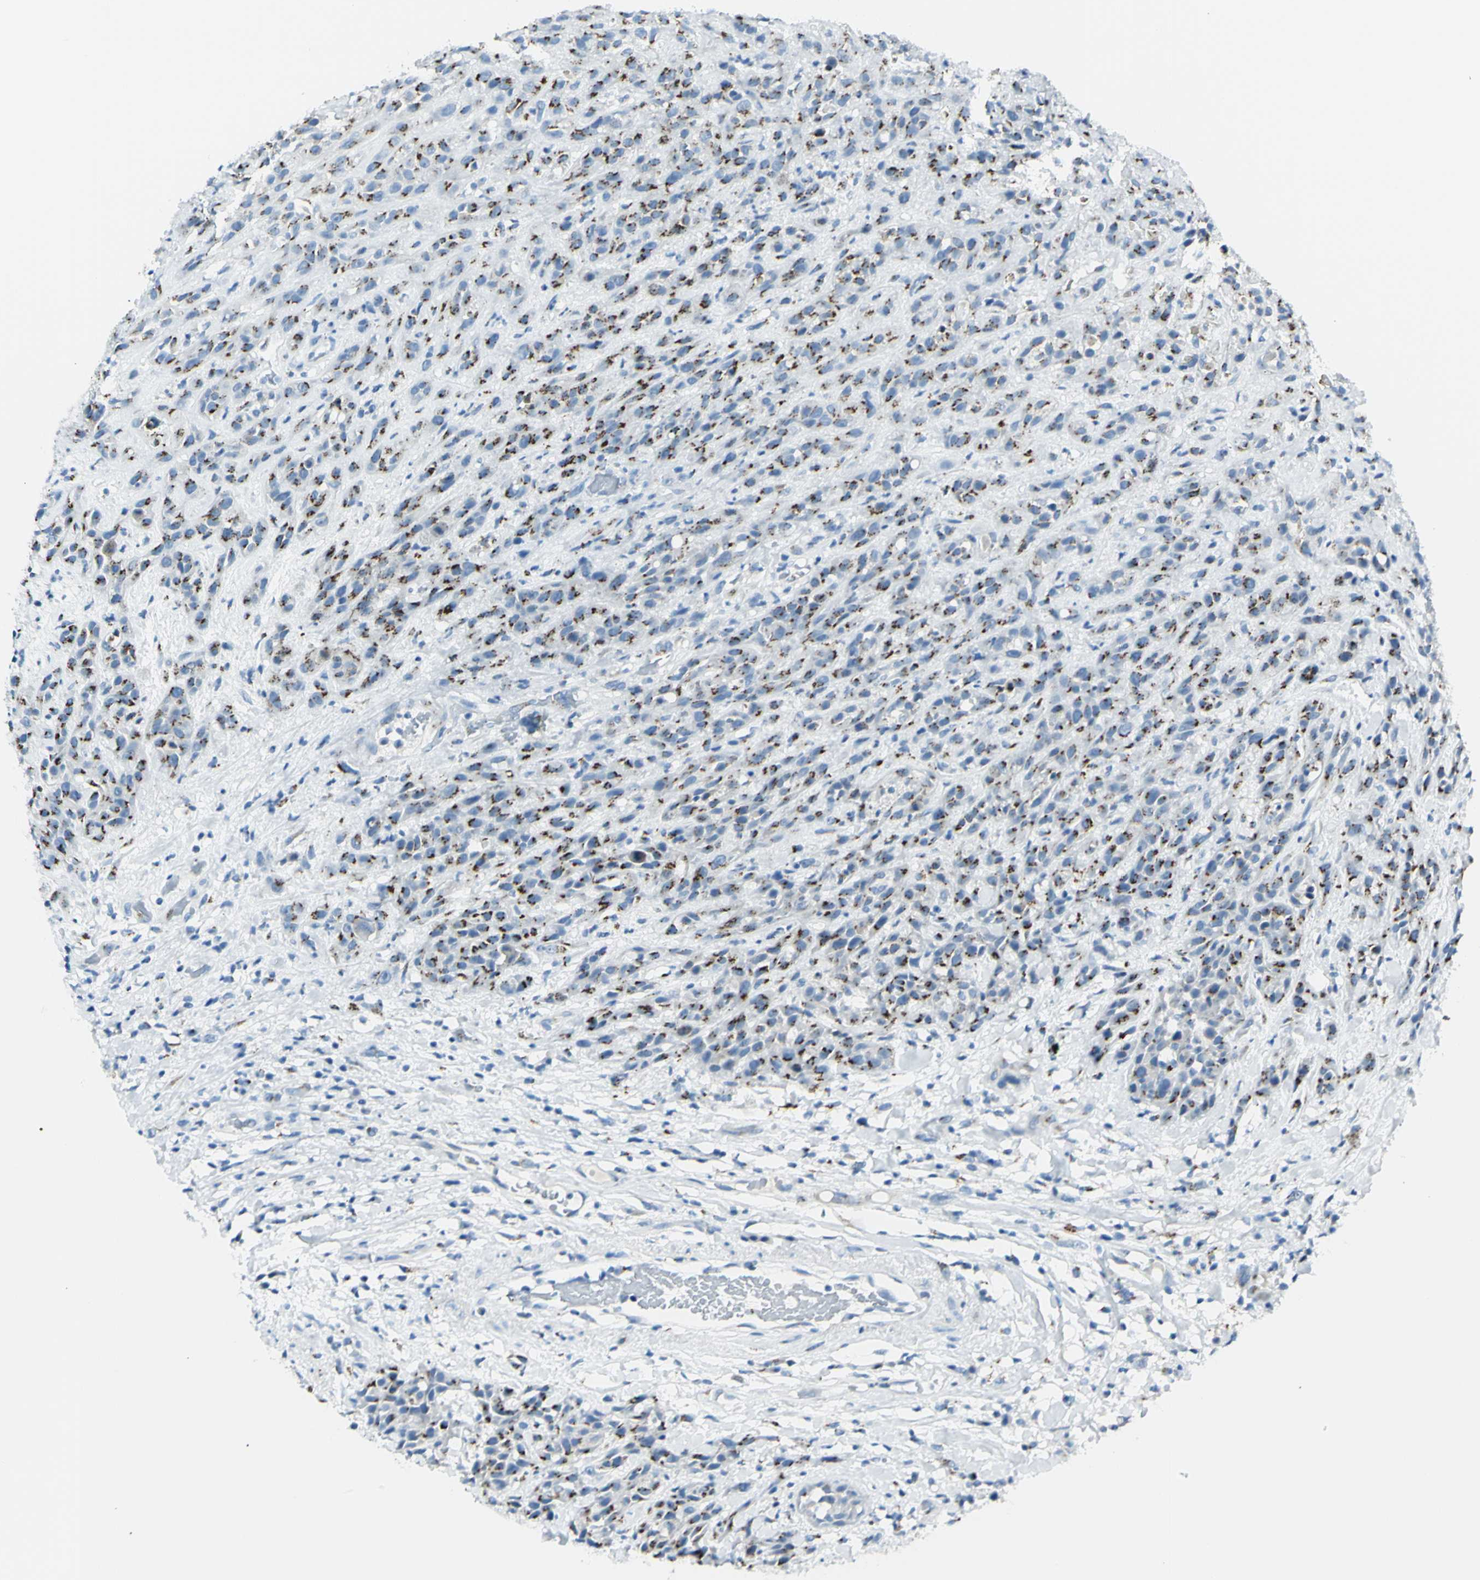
{"staining": {"intensity": "moderate", "quantity": ">75%", "location": "cytoplasmic/membranous"}, "tissue": "head and neck cancer", "cell_type": "Tumor cells", "image_type": "cancer", "snomed": [{"axis": "morphology", "description": "Normal tissue, NOS"}, {"axis": "morphology", "description": "Squamous cell carcinoma, NOS"}, {"axis": "topography", "description": "Cartilage tissue"}, {"axis": "topography", "description": "Head-Neck"}], "caption": "Immunohistochemistry staining of head and neck cancer (squamous cell carcinoma), which reveals medium levels of moderate cytoplasmic/membranous staining in approximately >75% of tumor cells indicating moderate cytoplasmic/membranous protein staining. The staining was performed using DAB (brown) for protein detection and nuclei were counterstained in hematoxylin (blue).", "gene": "B4GALT1", "patient": {"sex": "male", "age": 62}}